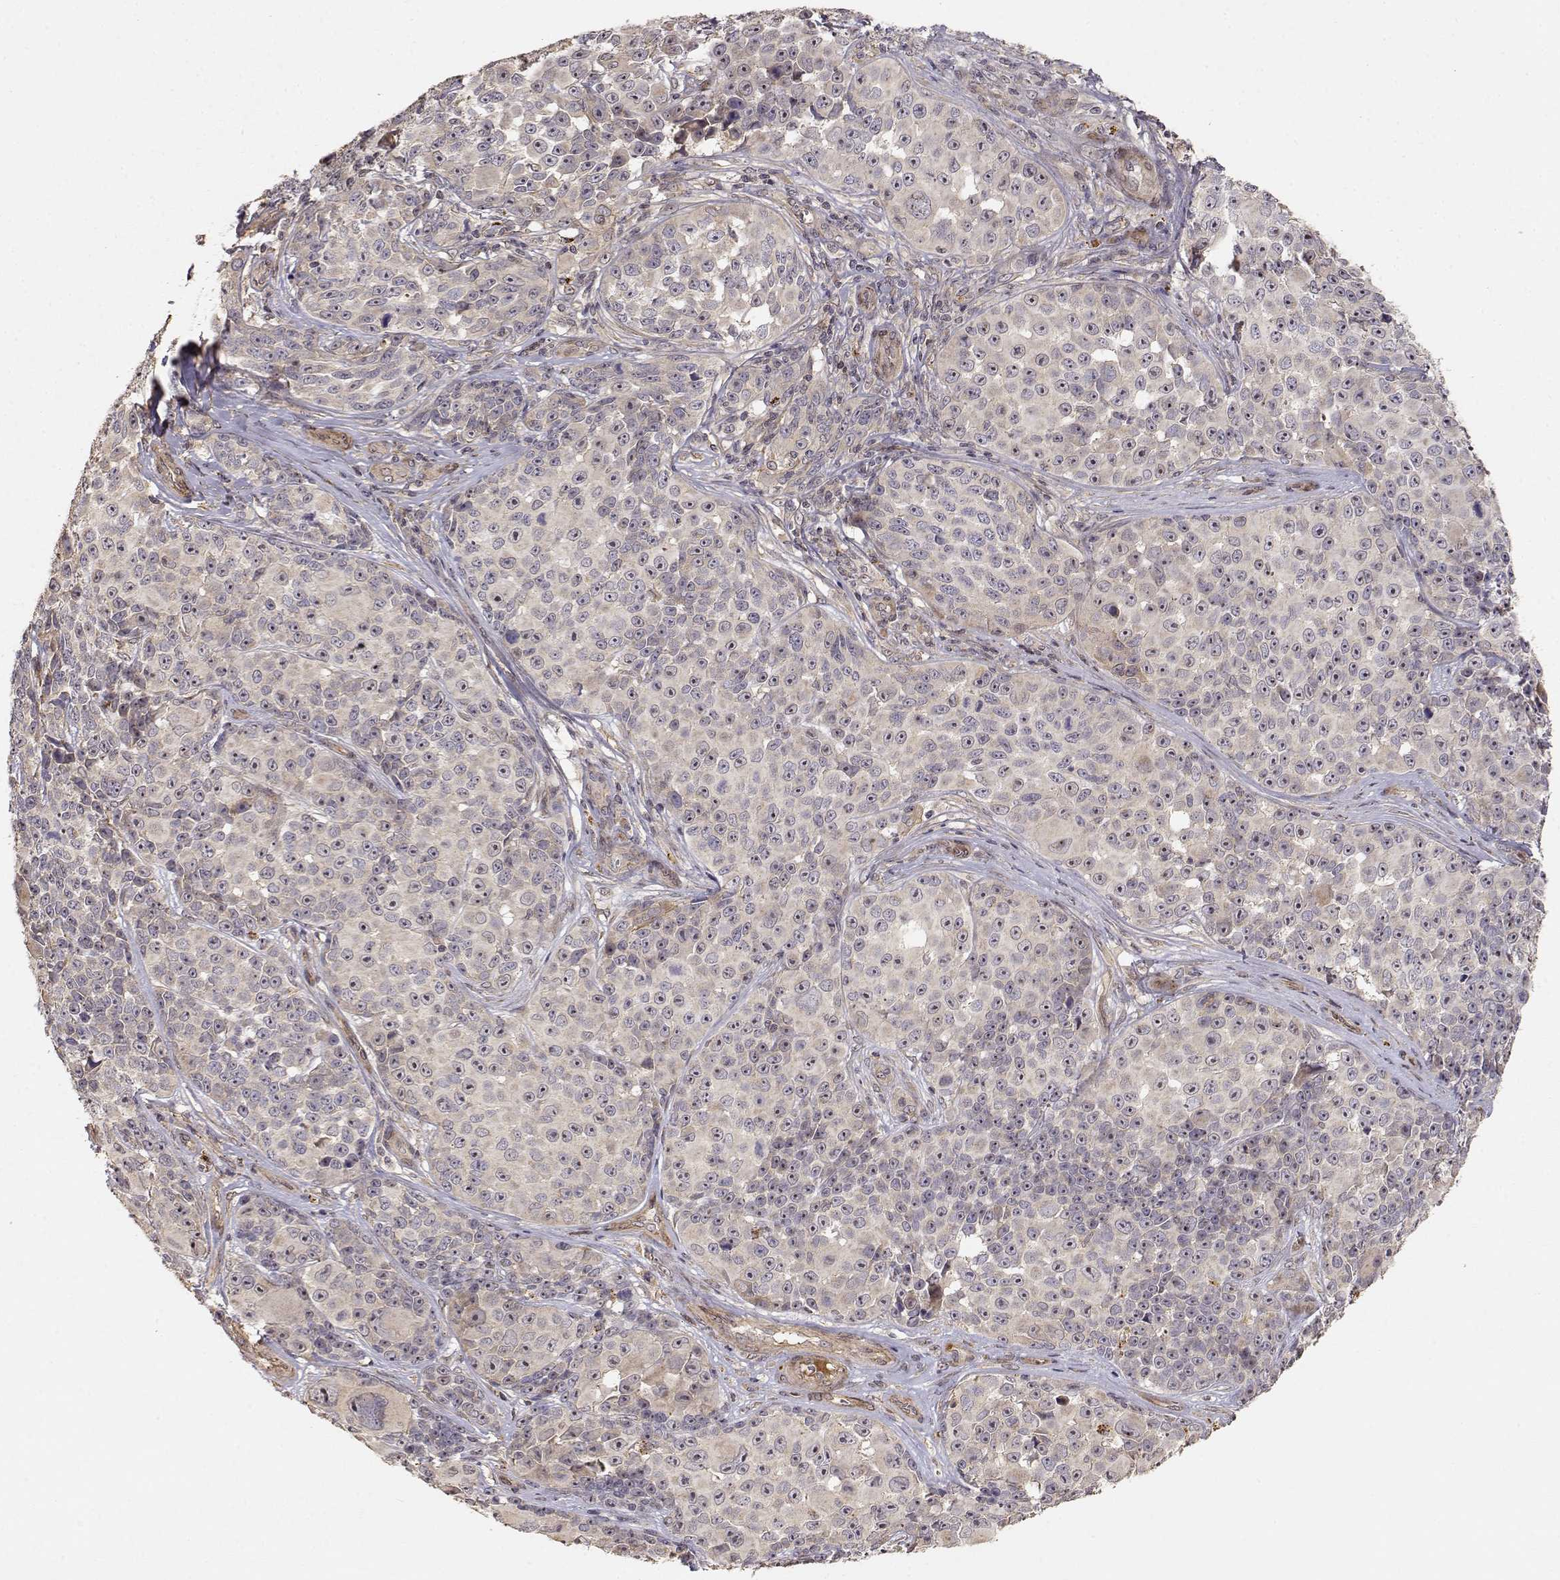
{"staining": {"intensity": "weak", "quantity": ">75%", "location": "cytoplasmic/membranous"}, "tissue": "melanoma", "cell_type": "Tumor cells", "image_type": "cancer", "snomed": [{"axis": "morphology", "description": "Malignant melanoma, NOS"}, {"axis": "topography", "description": "Skin"}], "caption": "Immunohistochemical staining of human malignant melanoma displays weak cytoplasmic/membranous protein expression in about >75% of tumor cells.", "gene": "PICK1", "patient": {"sex": "female", "age": 88}}